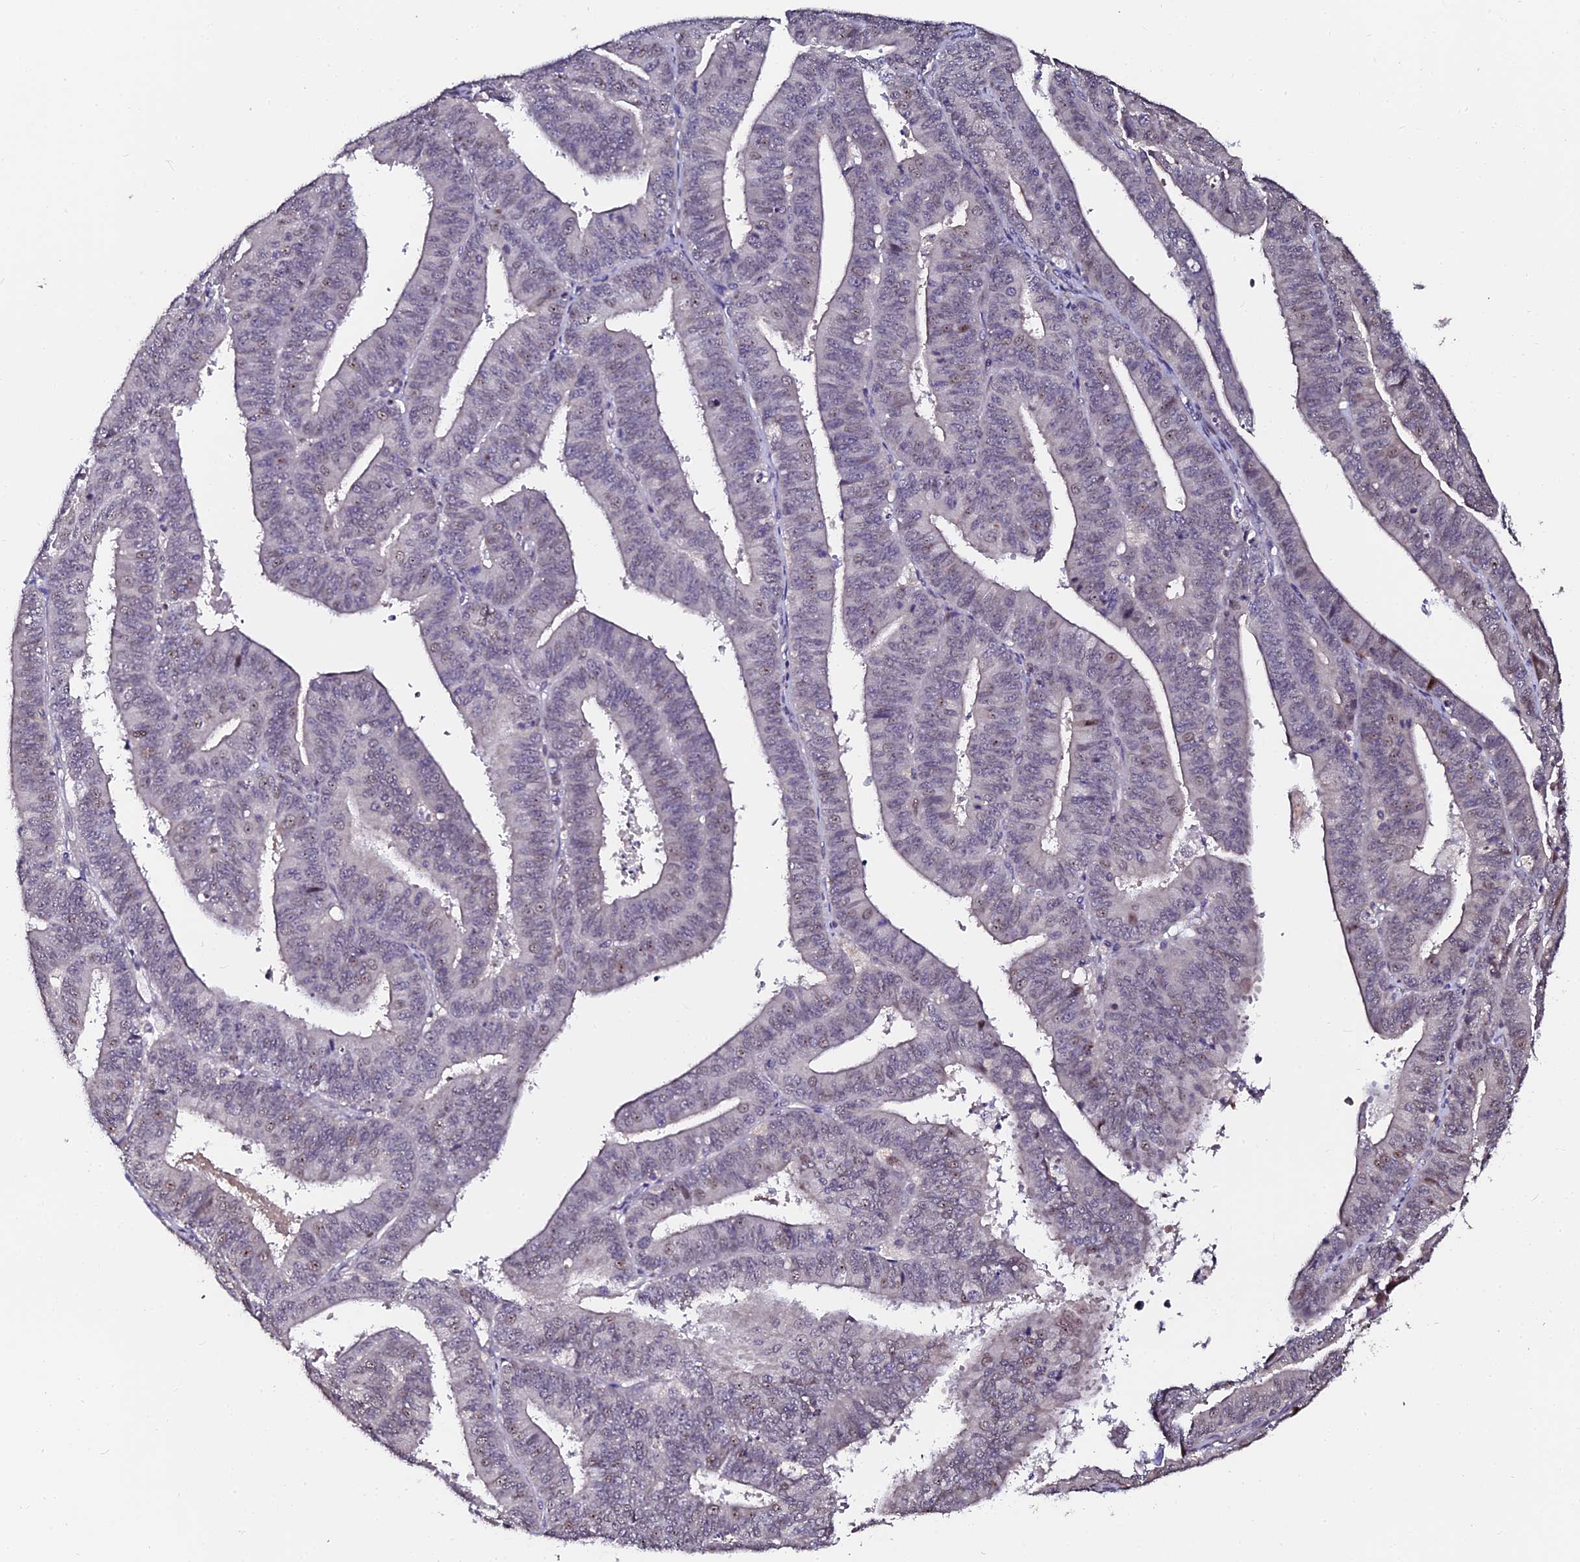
{"staining": {"intensity": "weak", "quantity": "<25%", "location": "nuclear"}, "tissue": "endometrial cancer", "cell_type": "Tumor cells", "image_type": "cancer", "snomed": [{"axis": "morphology", "description": "Adenocarcinoma, NOS"}, {"axis": "topography", "description": "Endometrium"}], "caption": "IHC histopathology image of neoplastic tissue: endometrial cancer (adenocarcinoma) stained with DAB (3,3'-diaminobenzidine) exhibits no significant protein staining in tumor cells.", "gene": "GPN3", "patient": {"sex": "female", "age": 73}}